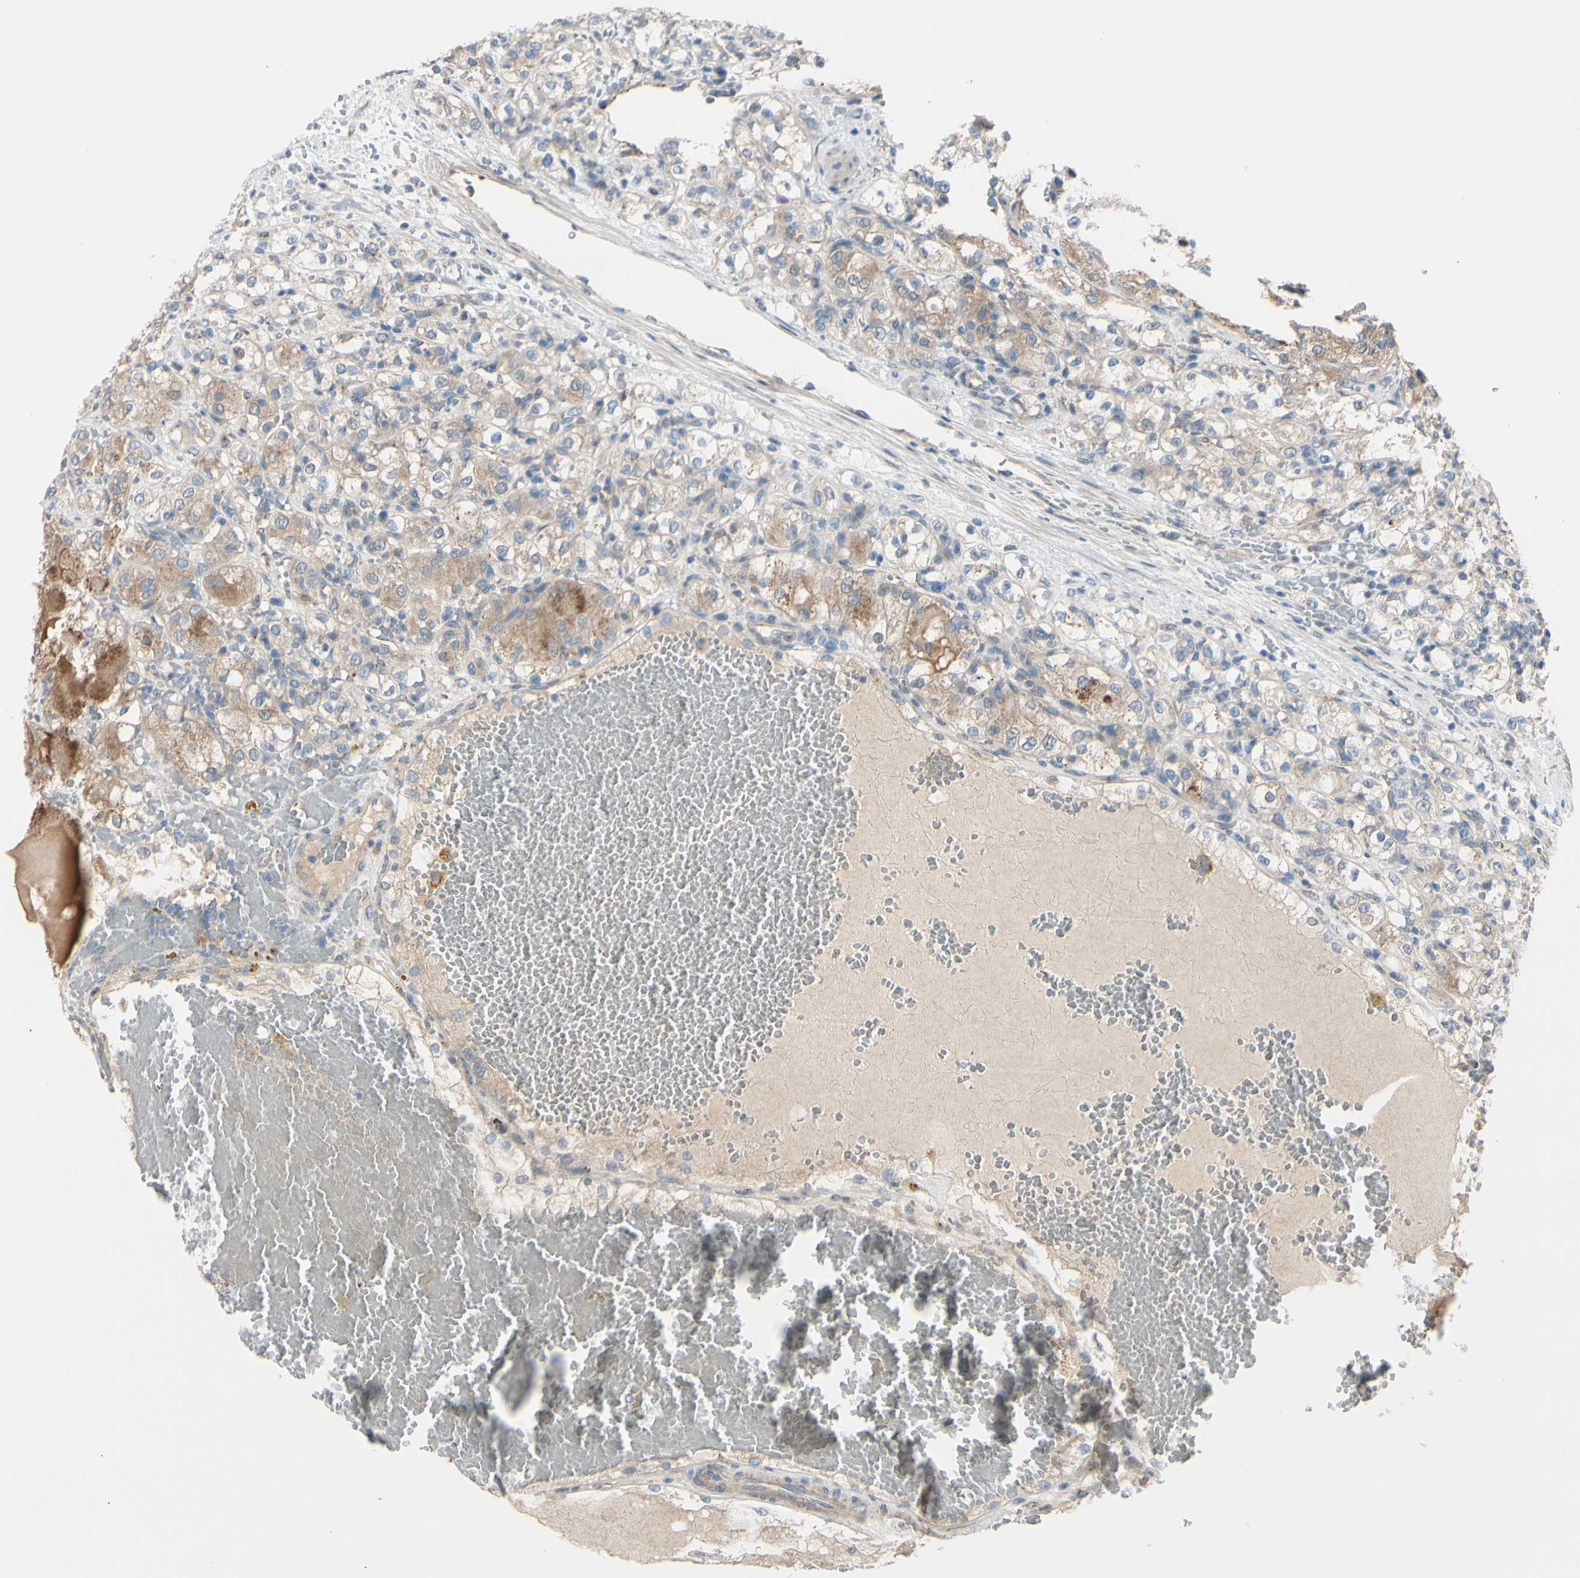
{"staining": {"intensity": "moderate", "quantity": "25%-75%", "location": "cytoplasmic/membranous"}, "tissue": "renal cancer", "cell_type": "Tumor cells", "image_type": "cancer", "snomed": [{"axis": "morphology", "description": "Normal tissue, NOS"}, {"axis": "morphology", "description": "Adenocarcinoma, NOS"}, {"axis": "topography", "description": "Kidney"}], "caption": "Renal cancer (adenocarcinoma) was stained to show a protein in brown. There is medium levels of moderate cytoplasmic/membranous expression in approximately 25%-75% of tumor cells.", "gene": "EPHA3", "patient": {"sex": "male", "age": 61}}